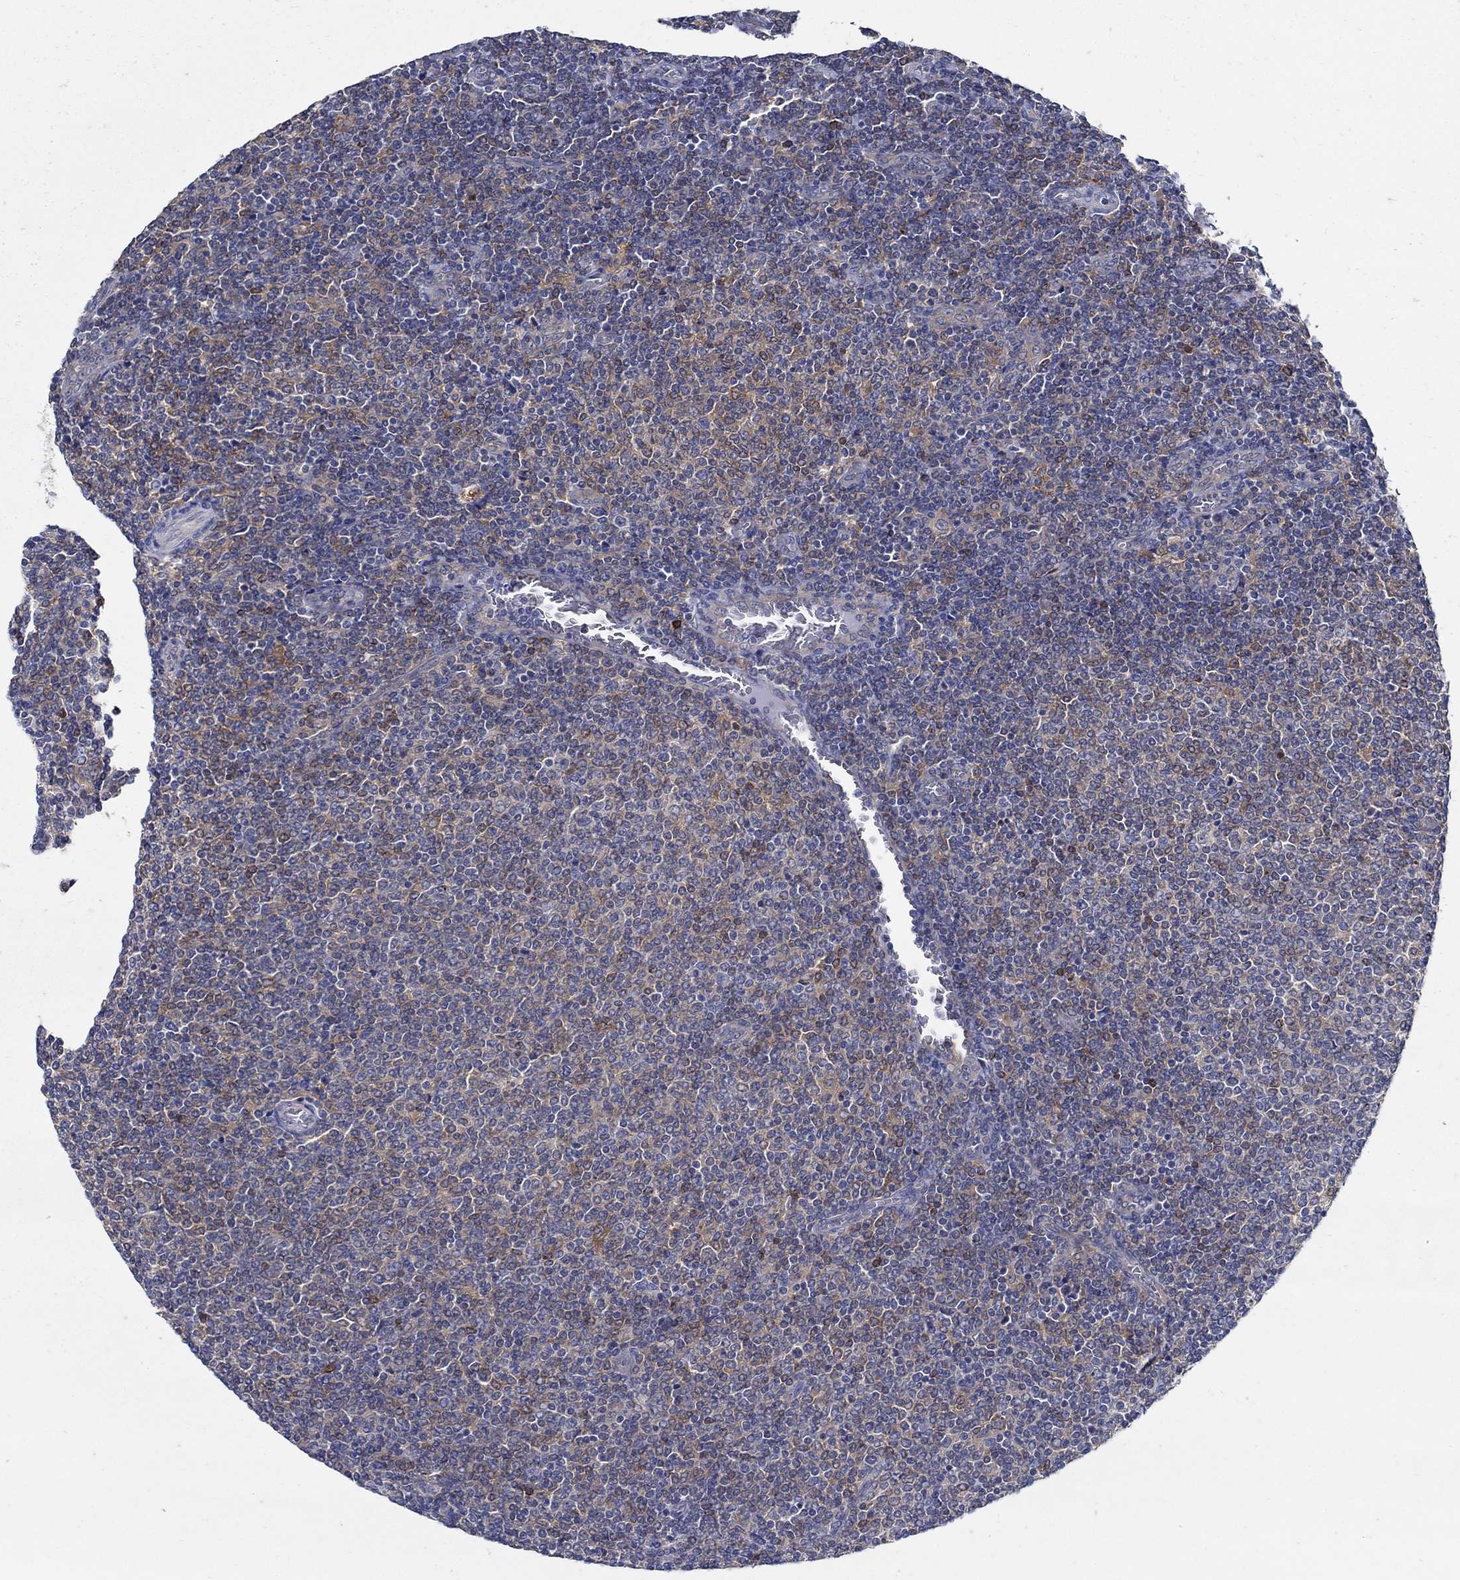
{"staining": {"intensity": "weak", "quantity": "25%-75%", "location": "cytoplasmic/membranous"}, "tissue": "lymphoma", "cell_type": "Tumor cells", "image_type": "cancer", "snomed": [{"axis": "morphology", "description": "Malignant lymphoma, non-Hodgkin's type, Low grade"}, {"axis": "topography", "description": "Lymph node"}], "caption": "Lymphoma was stained to show a protein in brown. There is low levels of weak cytoplasmic/membranous staining in about 25%-75% of tumor cells.", "gene": "MTHFR", "patient": {"sex": "male", "age": 52}}